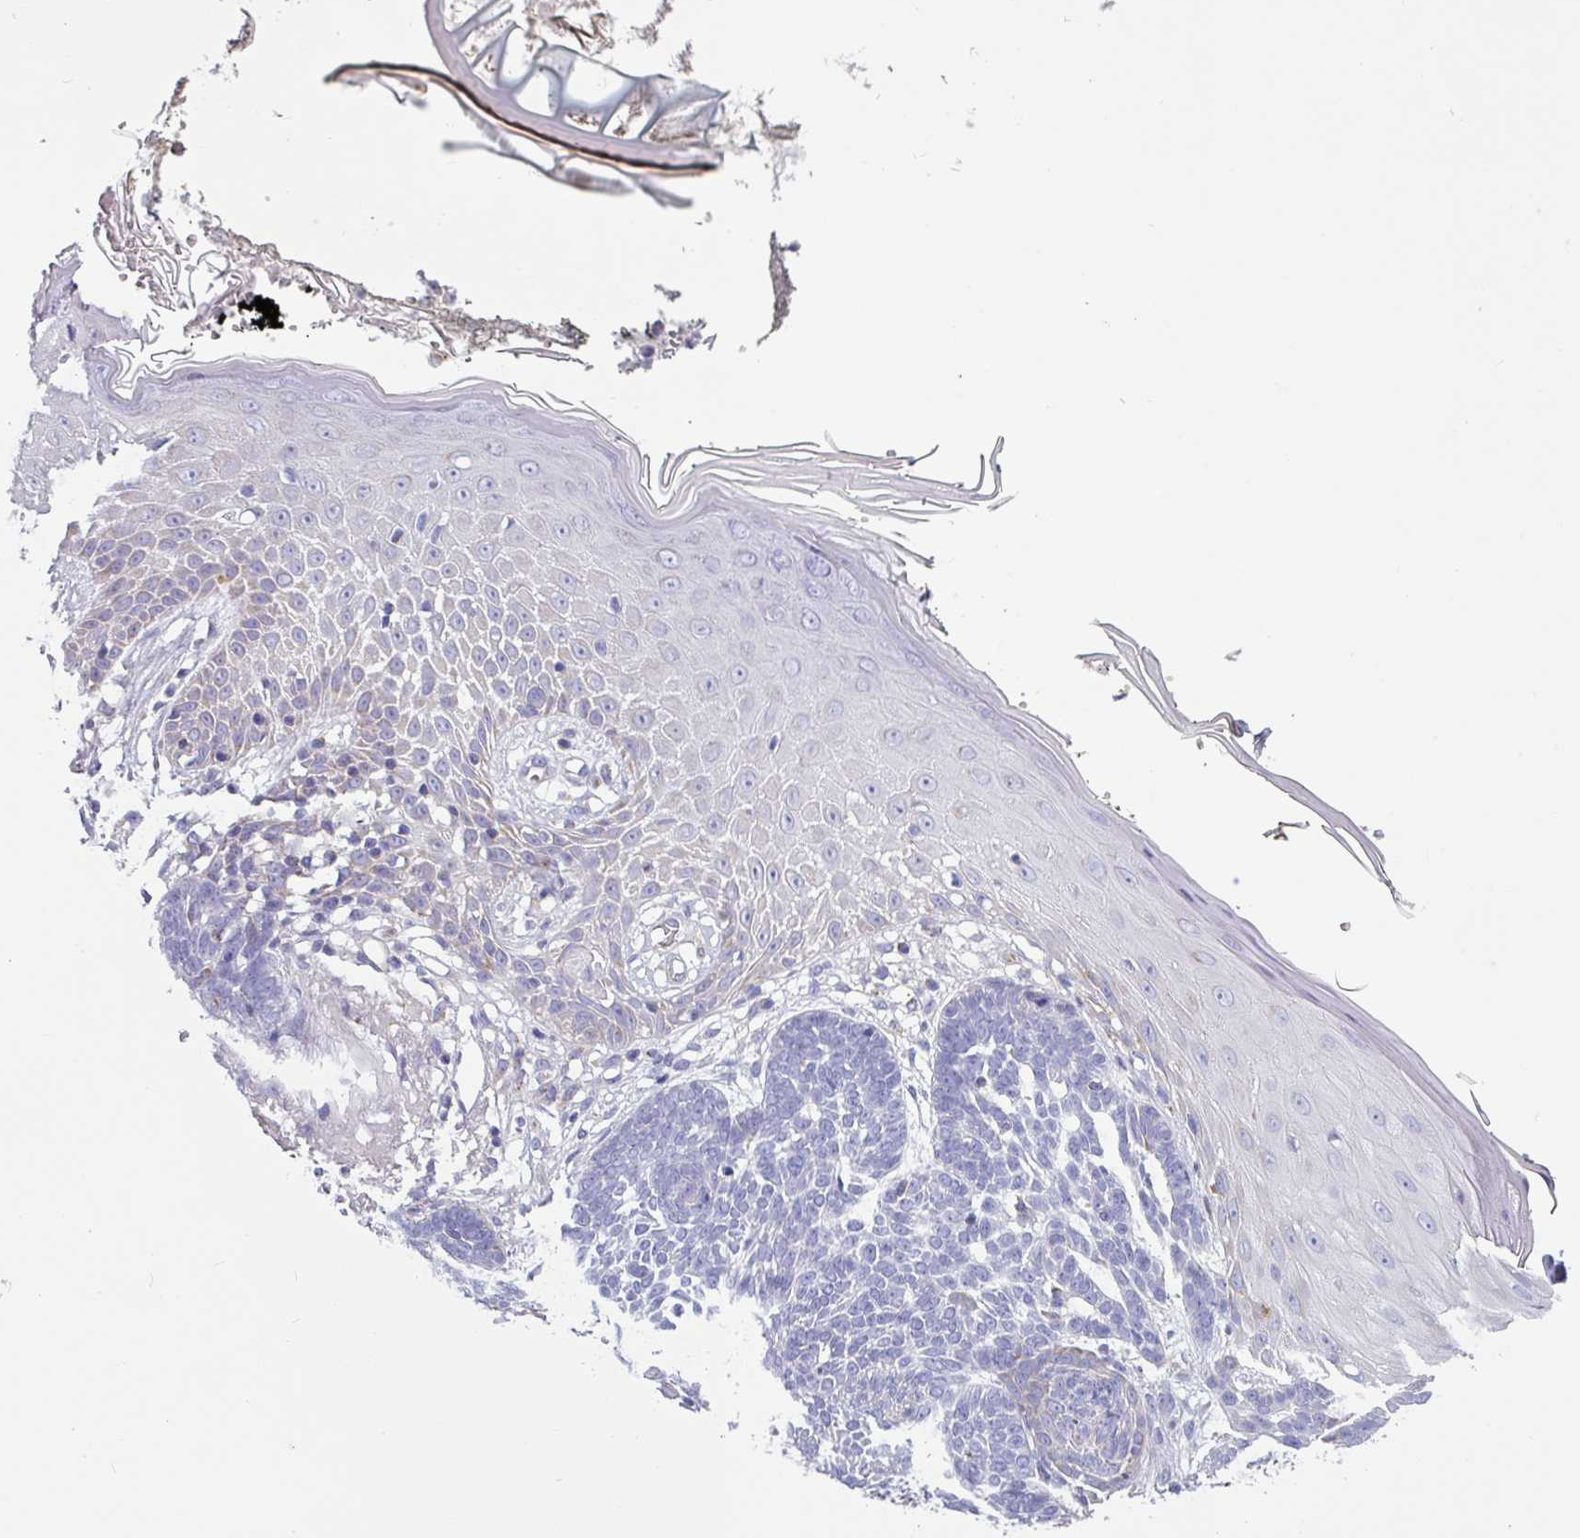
{"staining": {"intensity": "negative", "quantity": "none", "location": "none"}, "tissue": "skin cancer", "cell_type": "Tumor cells", "image_type": "cancer", "snomed": [{"axis": "morphology", "description": "Normal tissue, NOS"}, {"axis": "morphology", "description": "Basal cell carcinoma"}, {"axis": "topography", "description": "Skin"}], "caption": "DAB immunohistochemical staining of skin cancer demonstrates no significant staining in tumor cells.", "gene": "CAMK1", "patient": {"sex": "male", "age": 64}}